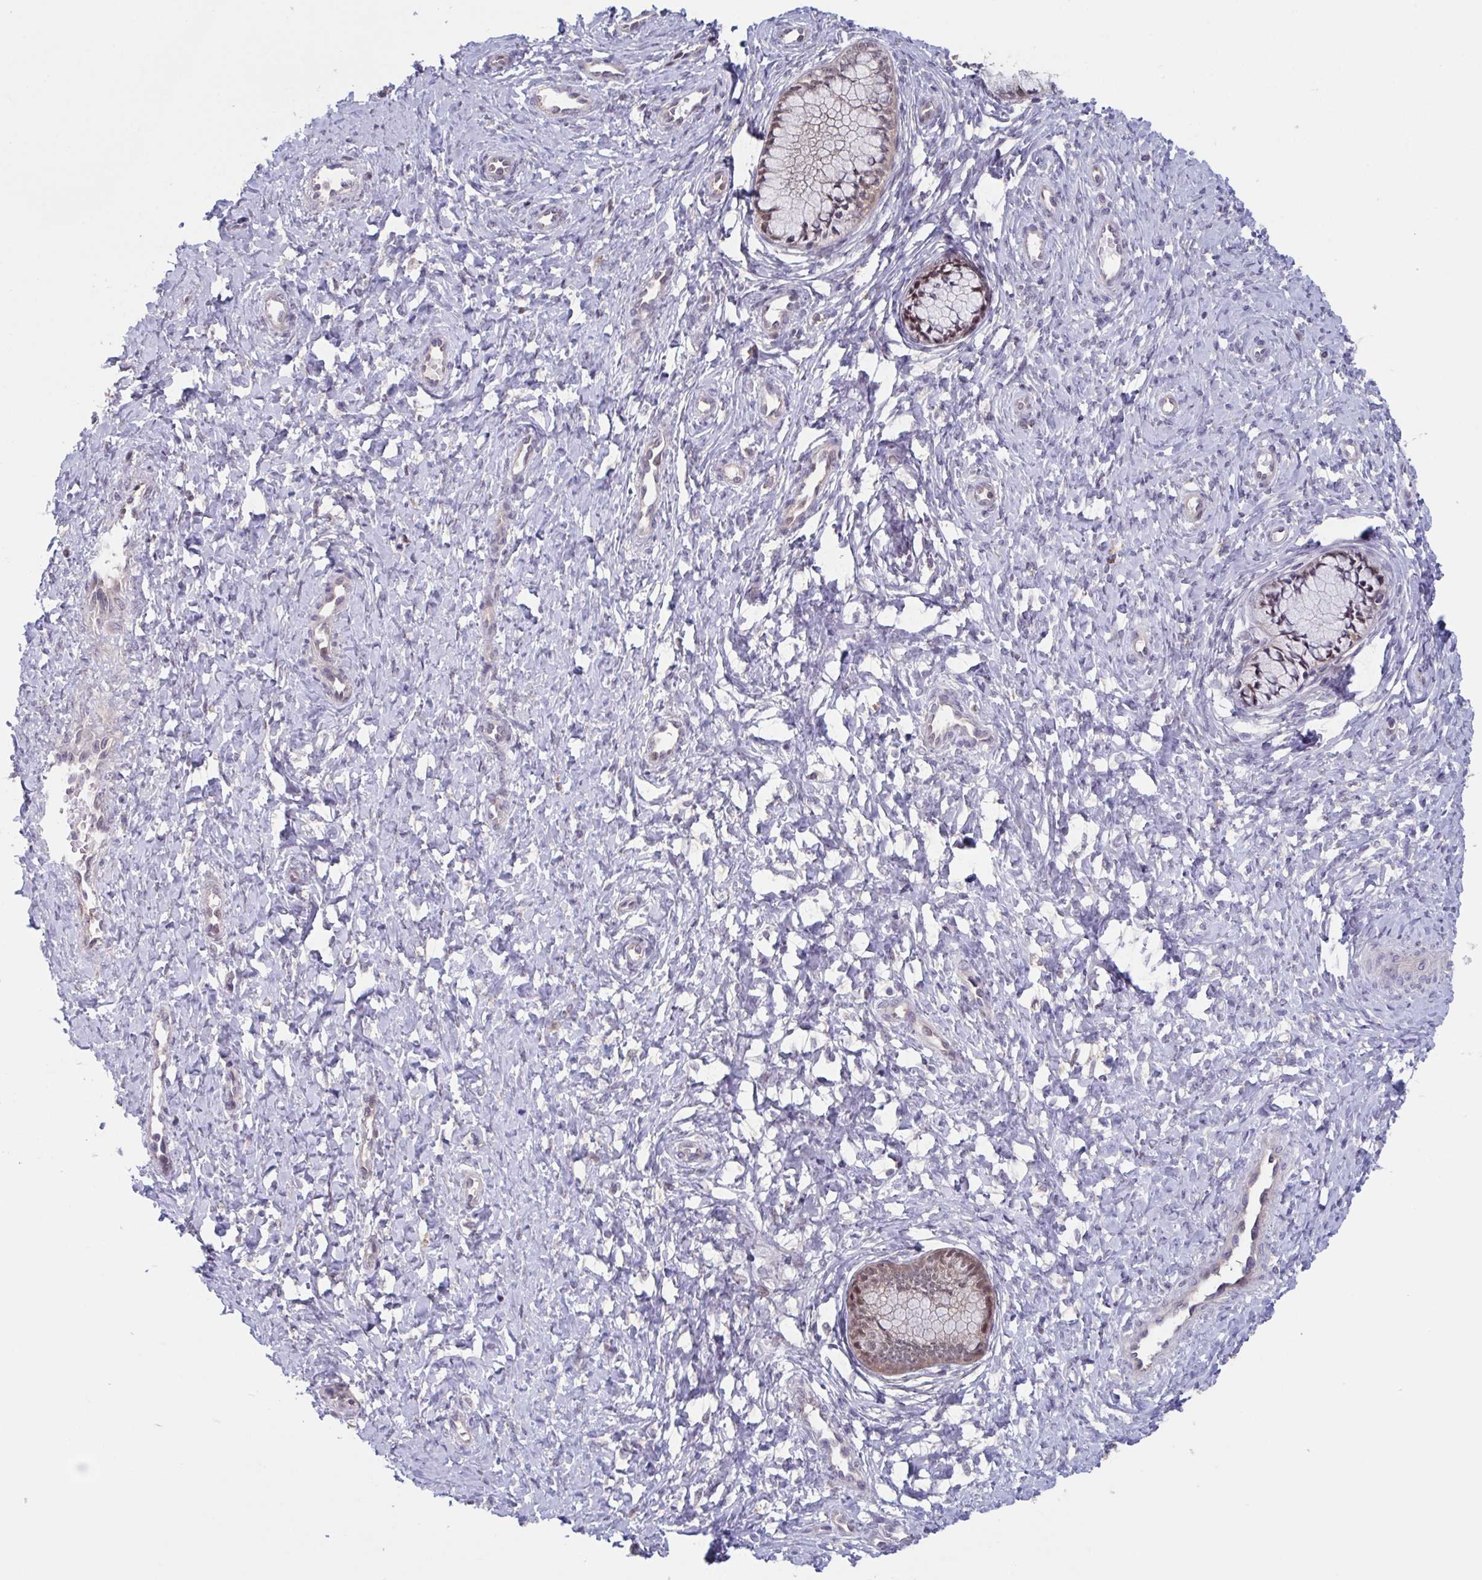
{"staining": {"intensity": "moderate", "quantity": "<25%", "location": "nuclear"}, "tissue": "cervix", "cell_type": "Glandular cells", "image_type": "normal", "snomed": [{"axis": "morphology", "description": "Normal tissue, NOS"}, {"axis": "topography", "description": "Cervix"}], "caption": "A brown stain labels moderate nuclear expression of a protein in glandular cells of normal human cervix.", "gene": "RIOK1", "patient": {"sex": "female", "age": 37}}